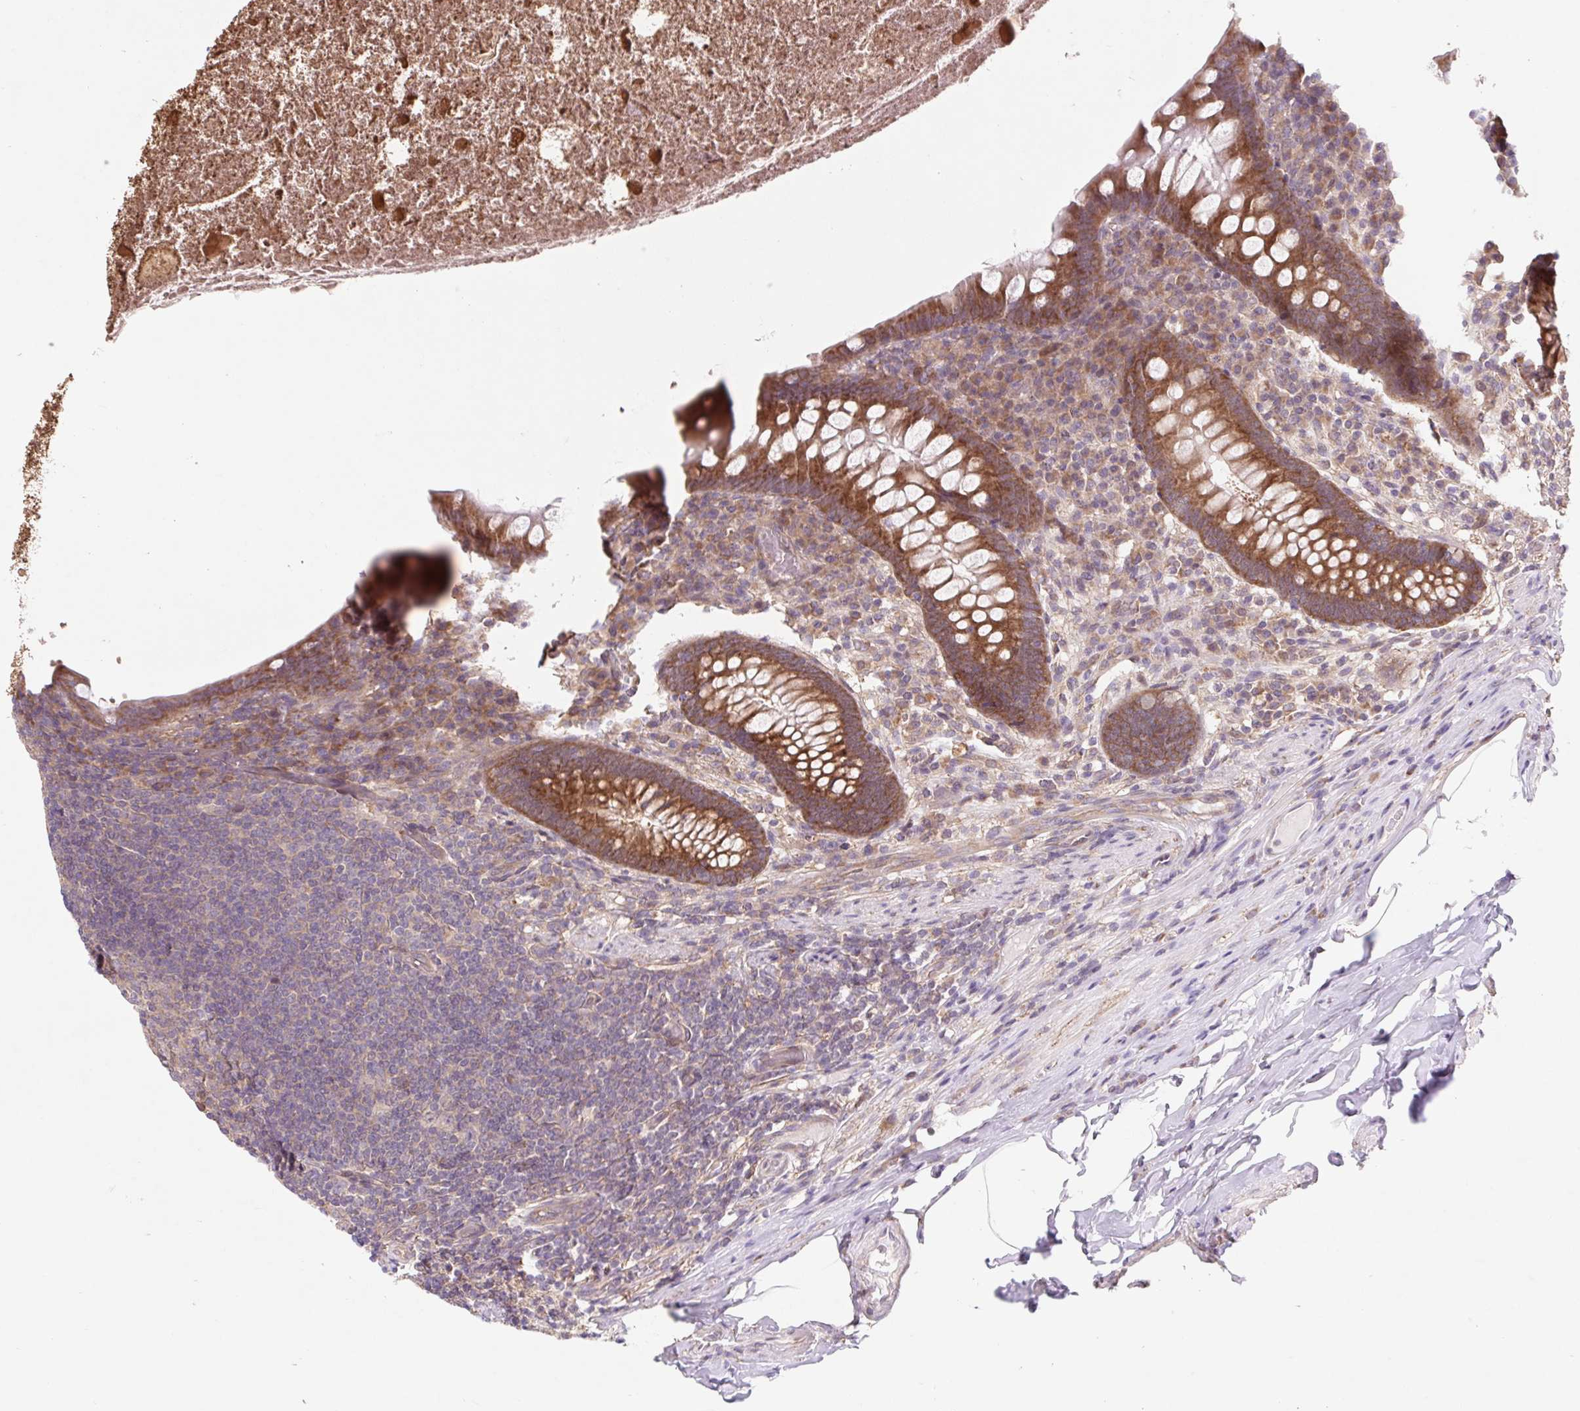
{"staining": {"intensity": "strong", "quantity": ">75%", "location": "cytoplasmic/membranous"}, "tissue": "appendix", "cell_type": "Glandular cells", "image_type": "normal", "snomed": [{"axis": "morphology", "description": "Normal tissue, NOS"}, {"axis": "topography", "description": "Appendix"}], "caption": "This is a photomicrograph of immunohistochemistry (IHC) staining of unremarkable appendix, which shows strong staining in the cytoplasmic/membranous of glandular cells.", "gene": "HFE", "patient": {"sex": "male", "age": 71}}